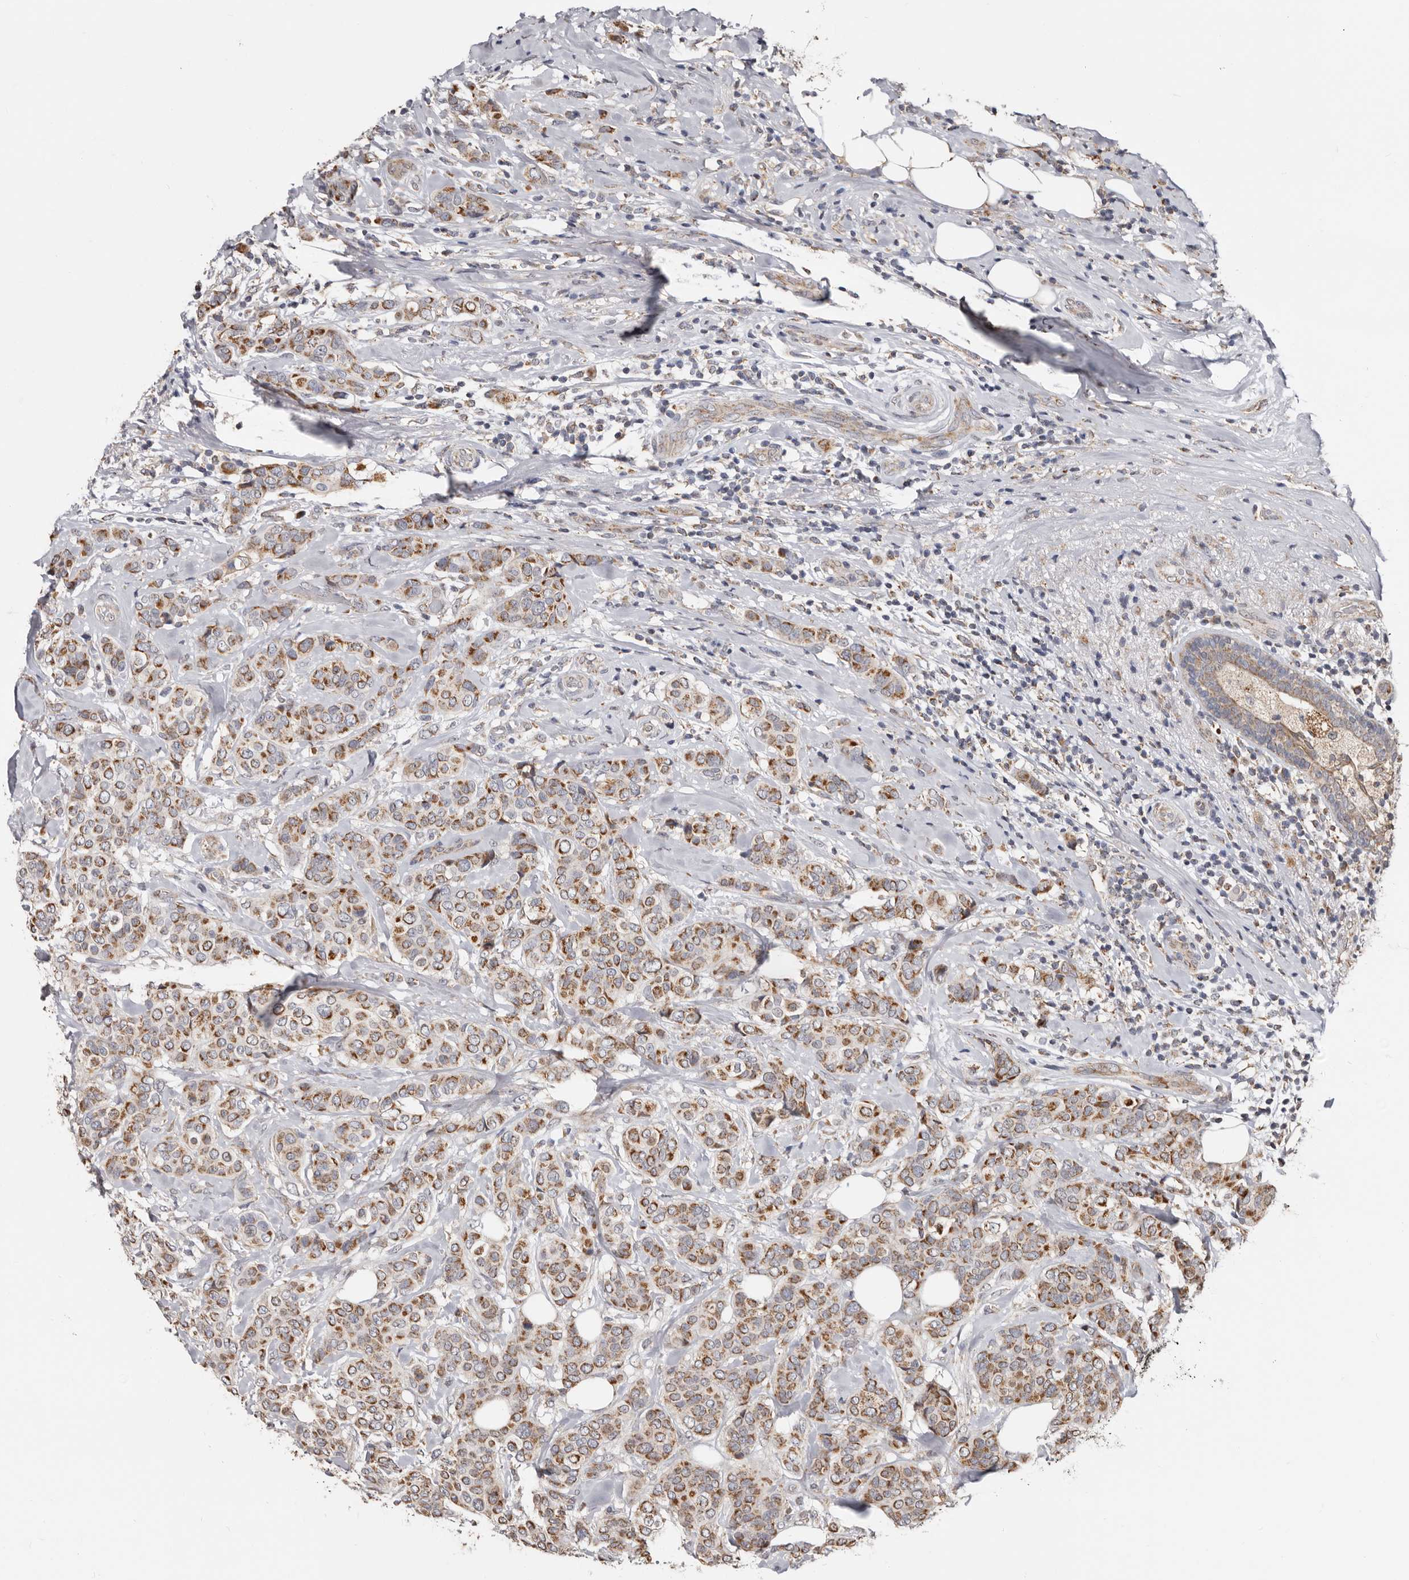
{"staining": {"intensity": "moderate", "quantity": ">75%", "location": "cytoplasmic/membranous"}, "tissue": "breast cancer", "cell_type": "Tumor cells", "image_type": "cancer", "snomed": [{"axis": "morphology", "description": "Lobular carcinoma"}, {"axis": "topography", "description": "Breast"}], "caption": "About >75% of tumor cells in lobular carcinoma (breast) display moderate cytoplasmic/membranous protein positivity as visualized by brown immunohistochemical staining.", "gene": "MRPL18", "patient": {"sex": "female", "age": 51}}